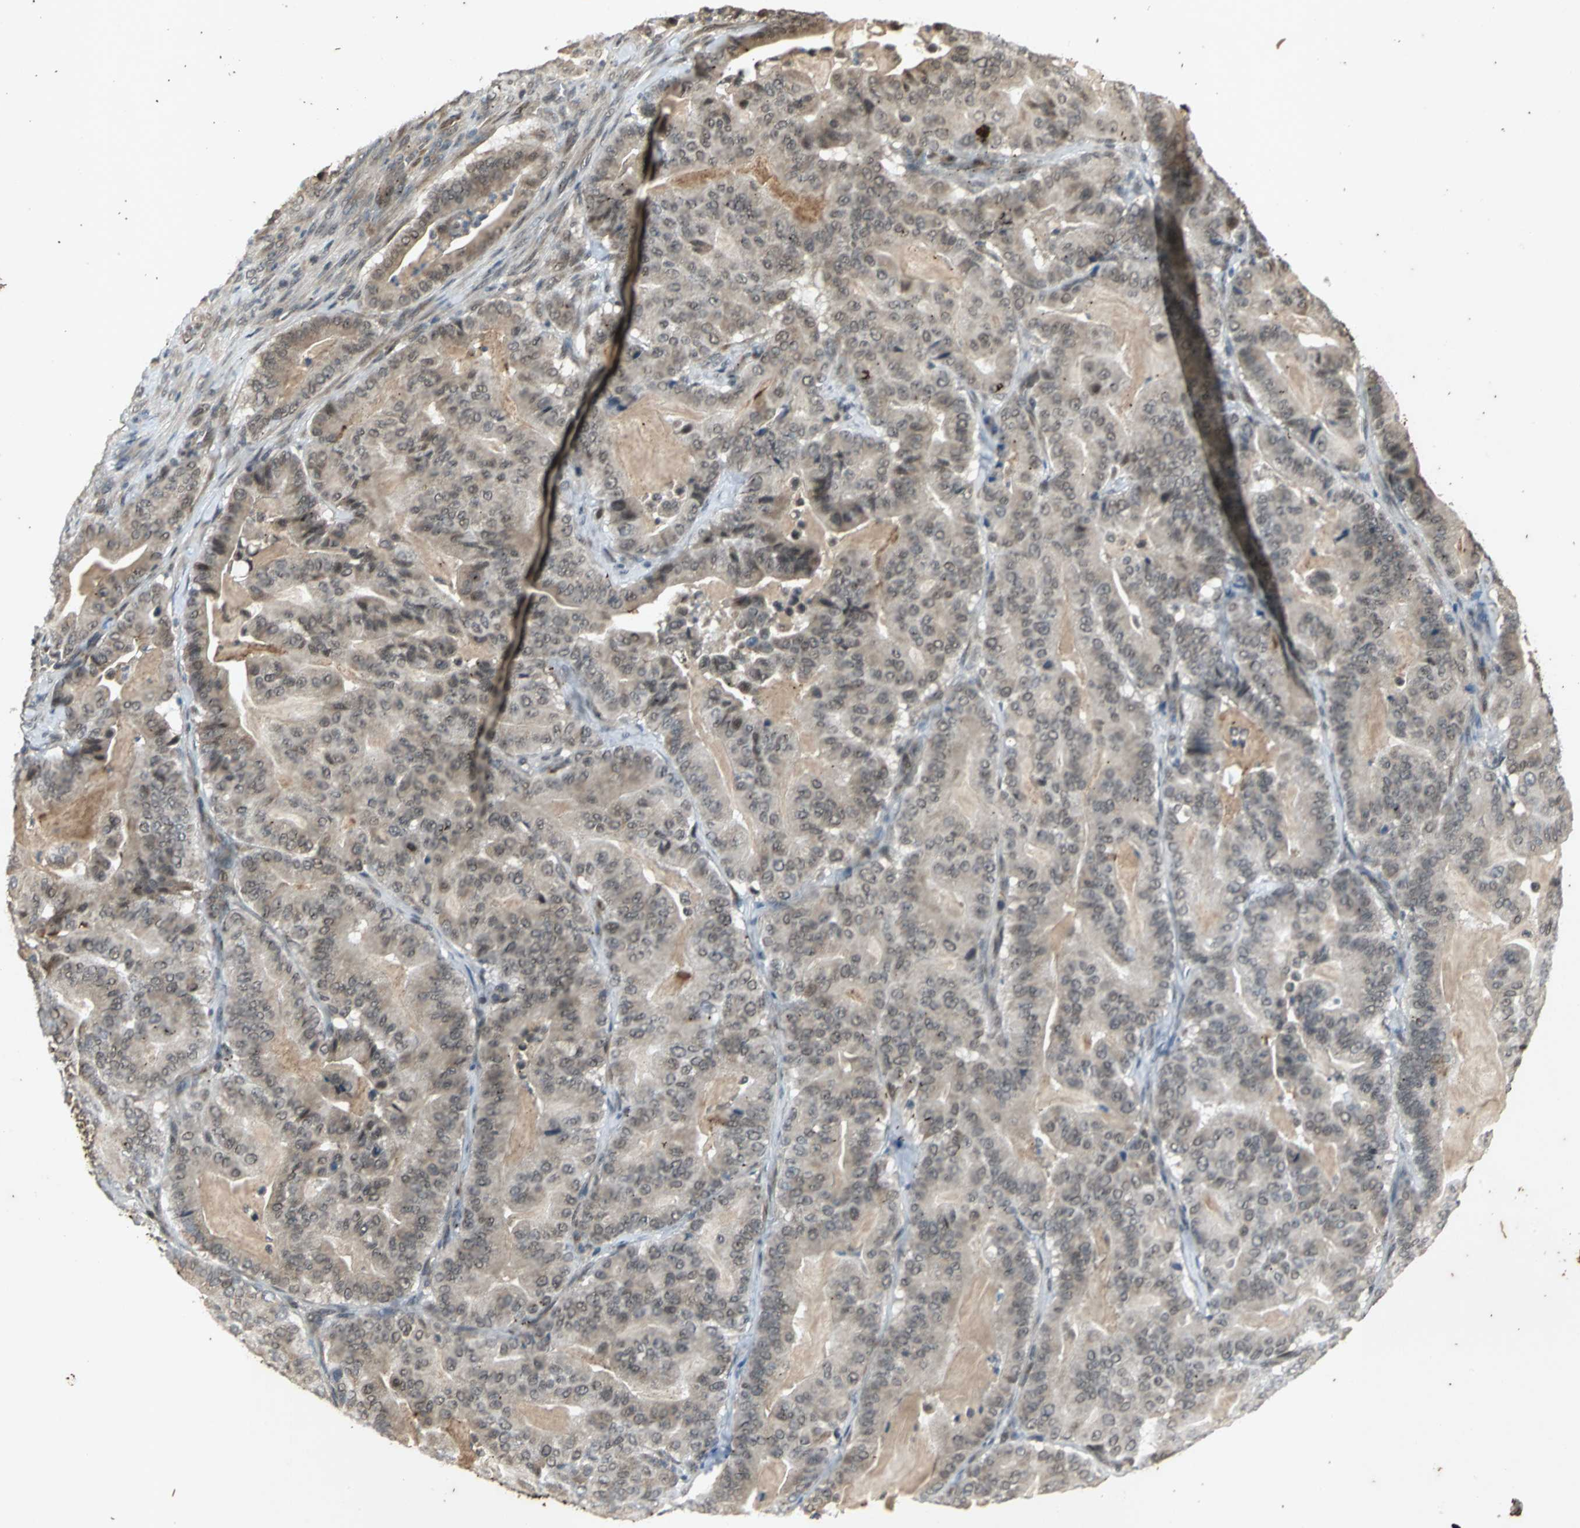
{"staining": {"intensity": "moderate", "quantity": "25%-75%", "location": "cytoplasmic/membranous"}, "tissue": "pancreatic cancer", "cell_type": "Tumor cells", "image_type": "cancer", "snomed": [{"axis": "morphology", "description": "Adenocarcinoma, NOS"}, {"axis": "topography", "description": "Pancreas"}], "caption": "Moderate cytoplasmic/membranous expression is identified in about 25%-75% of tumor cells in pancreatic adenocarcinoma.", "gene": "NOTCH3", "patient": {"sex": "male", "age": 63}}